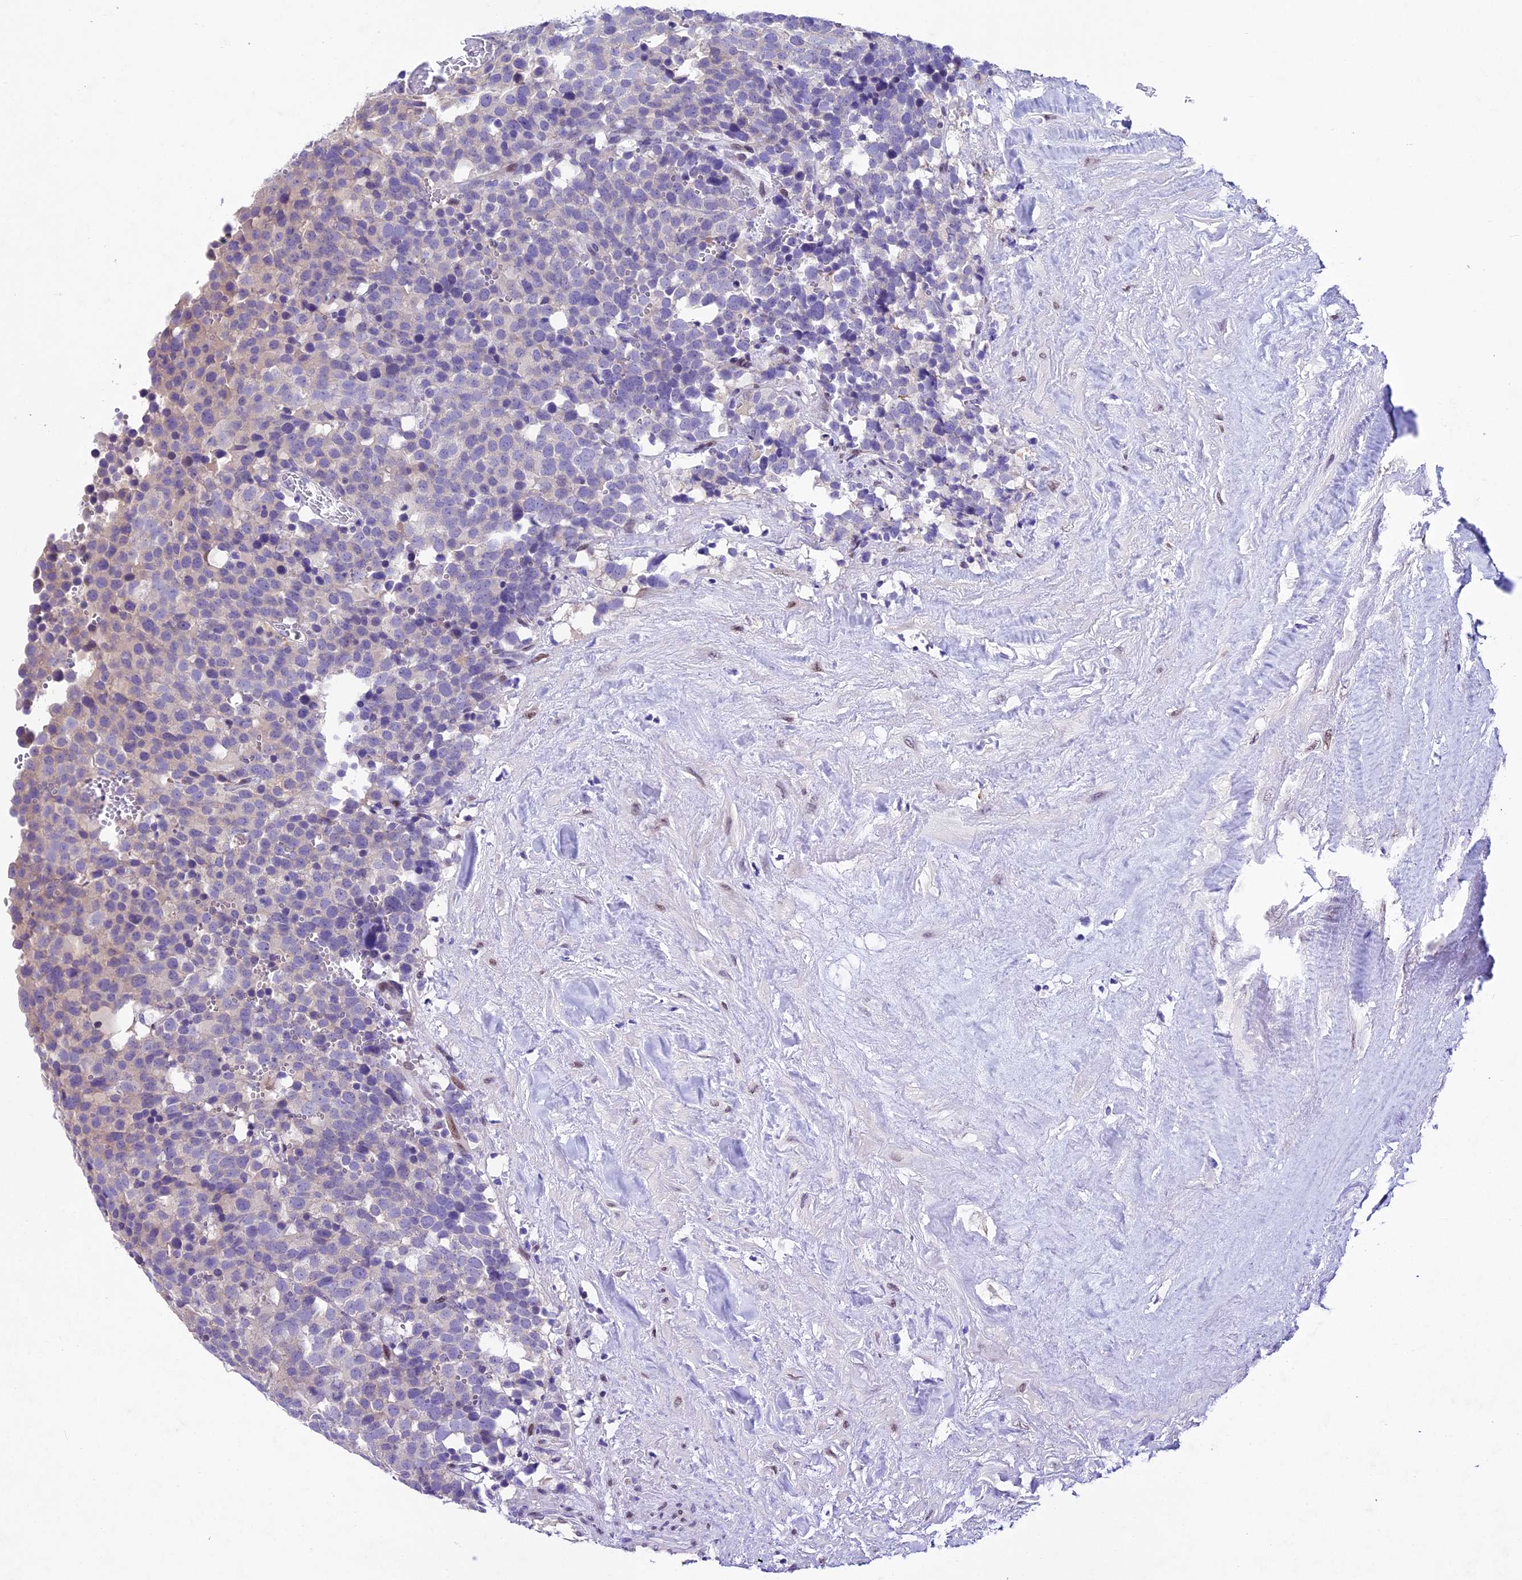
{"staining": {"intensity": "negative", "quantity": "none", "location": "none"}, "tissue": "testis cancer", "cell_type": "Tumor cells", "image_type": "cancer", "snomed": [{"axis": "morphology", "description": "Seminoma, NOS"}, {"axis": "topography", "description": "Testis"}], "caption": "Tumor cells are negative for brown protein staining in seminoma (testis).", "gene": "IFT140", "patient": {"sex": "male", "age": 71}}